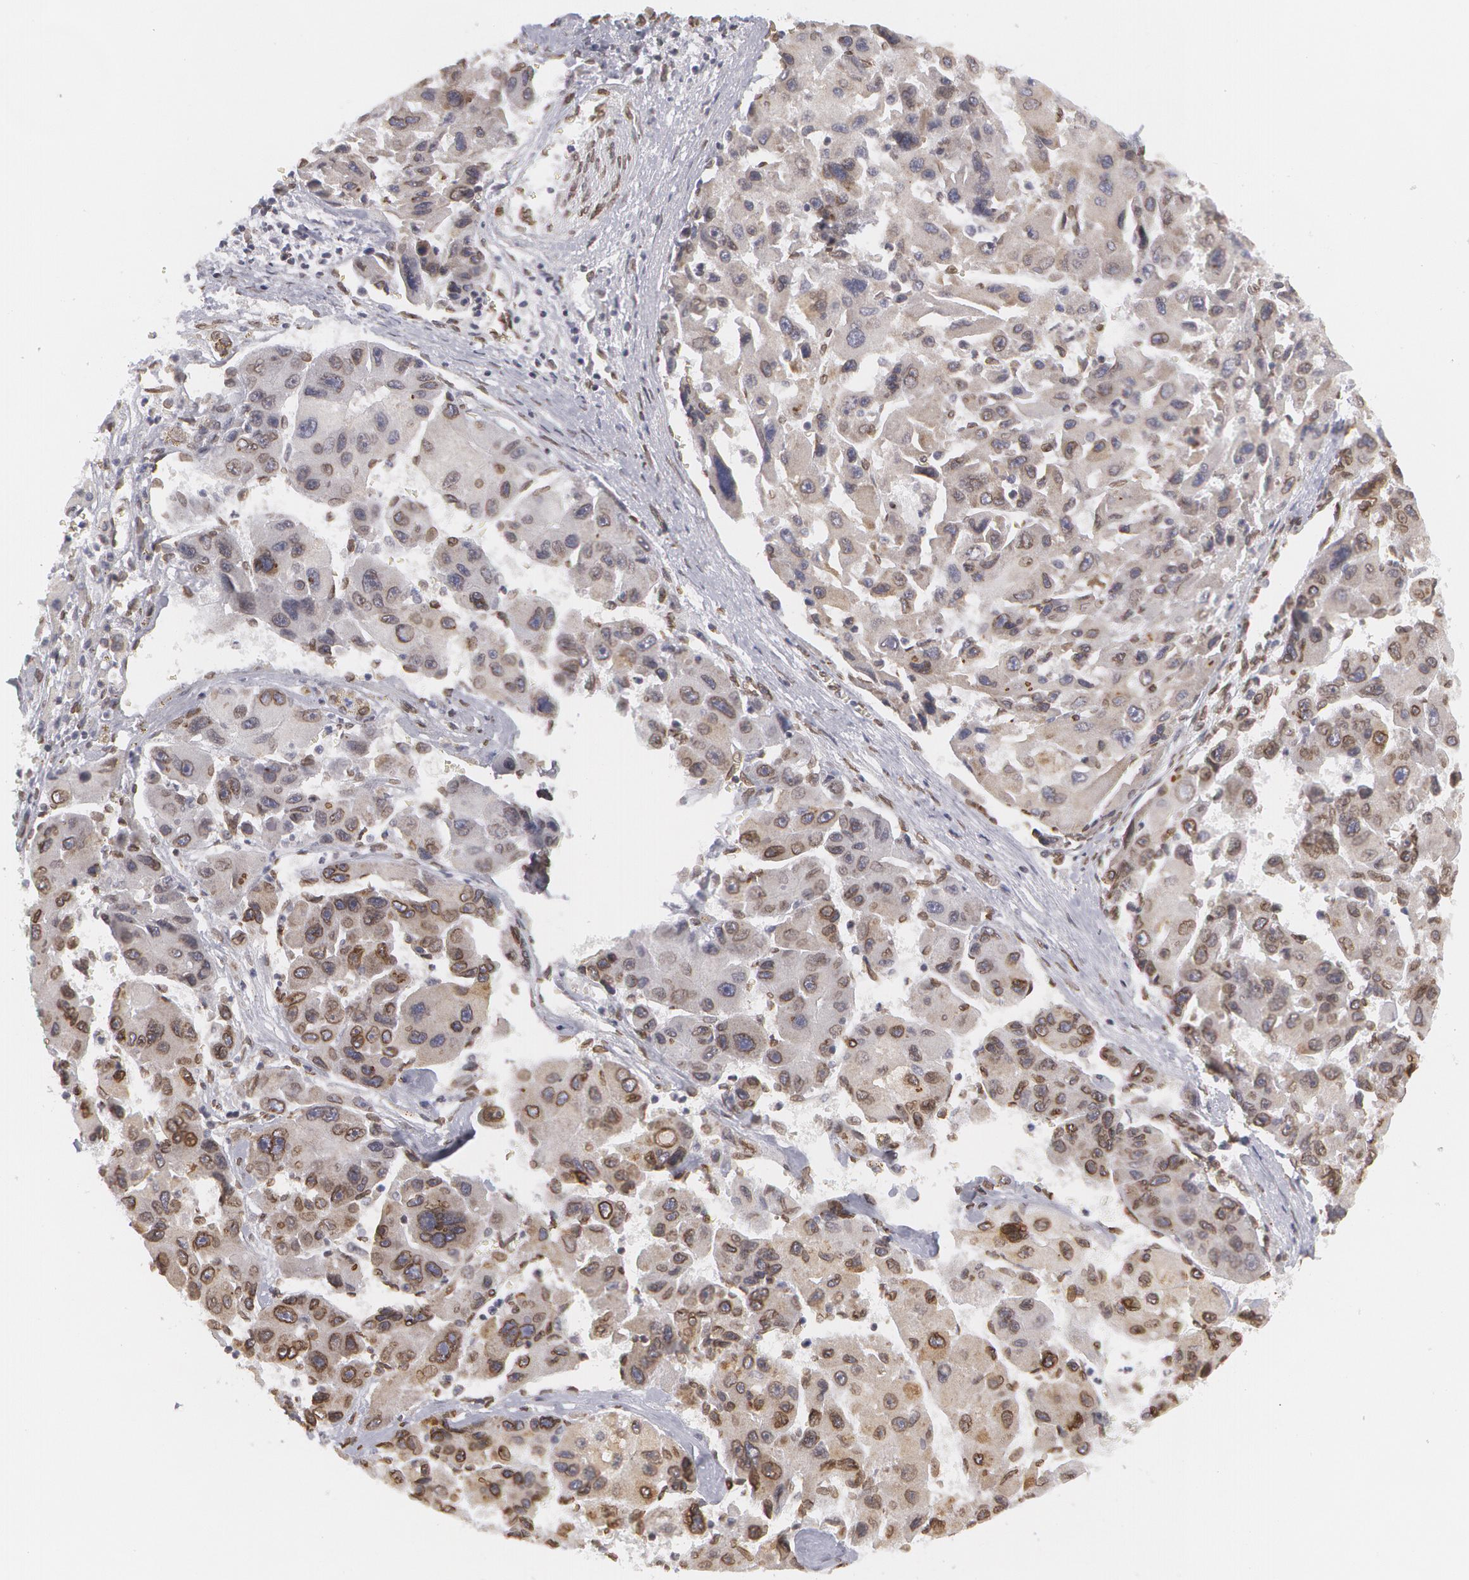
{"staining": {"intensity": "moderate", "quantity": "25%-75%", "location": "cytoplasmic/membranous,nuclear"}, "tissue": "liver cancer", "cell_type": "Tumor cells", "image_type": "cancer", "snomed": [{"axis": "morphology", "description": "Carcinoma, Hepatocellular, NOS"}, {"axis": "topography", "description": "Liver"}], "caption": "An image of liver cancer (hepatocellular carcinoma) stained for a protein demonstrates moderate cytoplasmic/membranous and nuclear brown staining in tumor cells.", "gene": "EMD", "patient": {"sex": "male", "age": 64}}